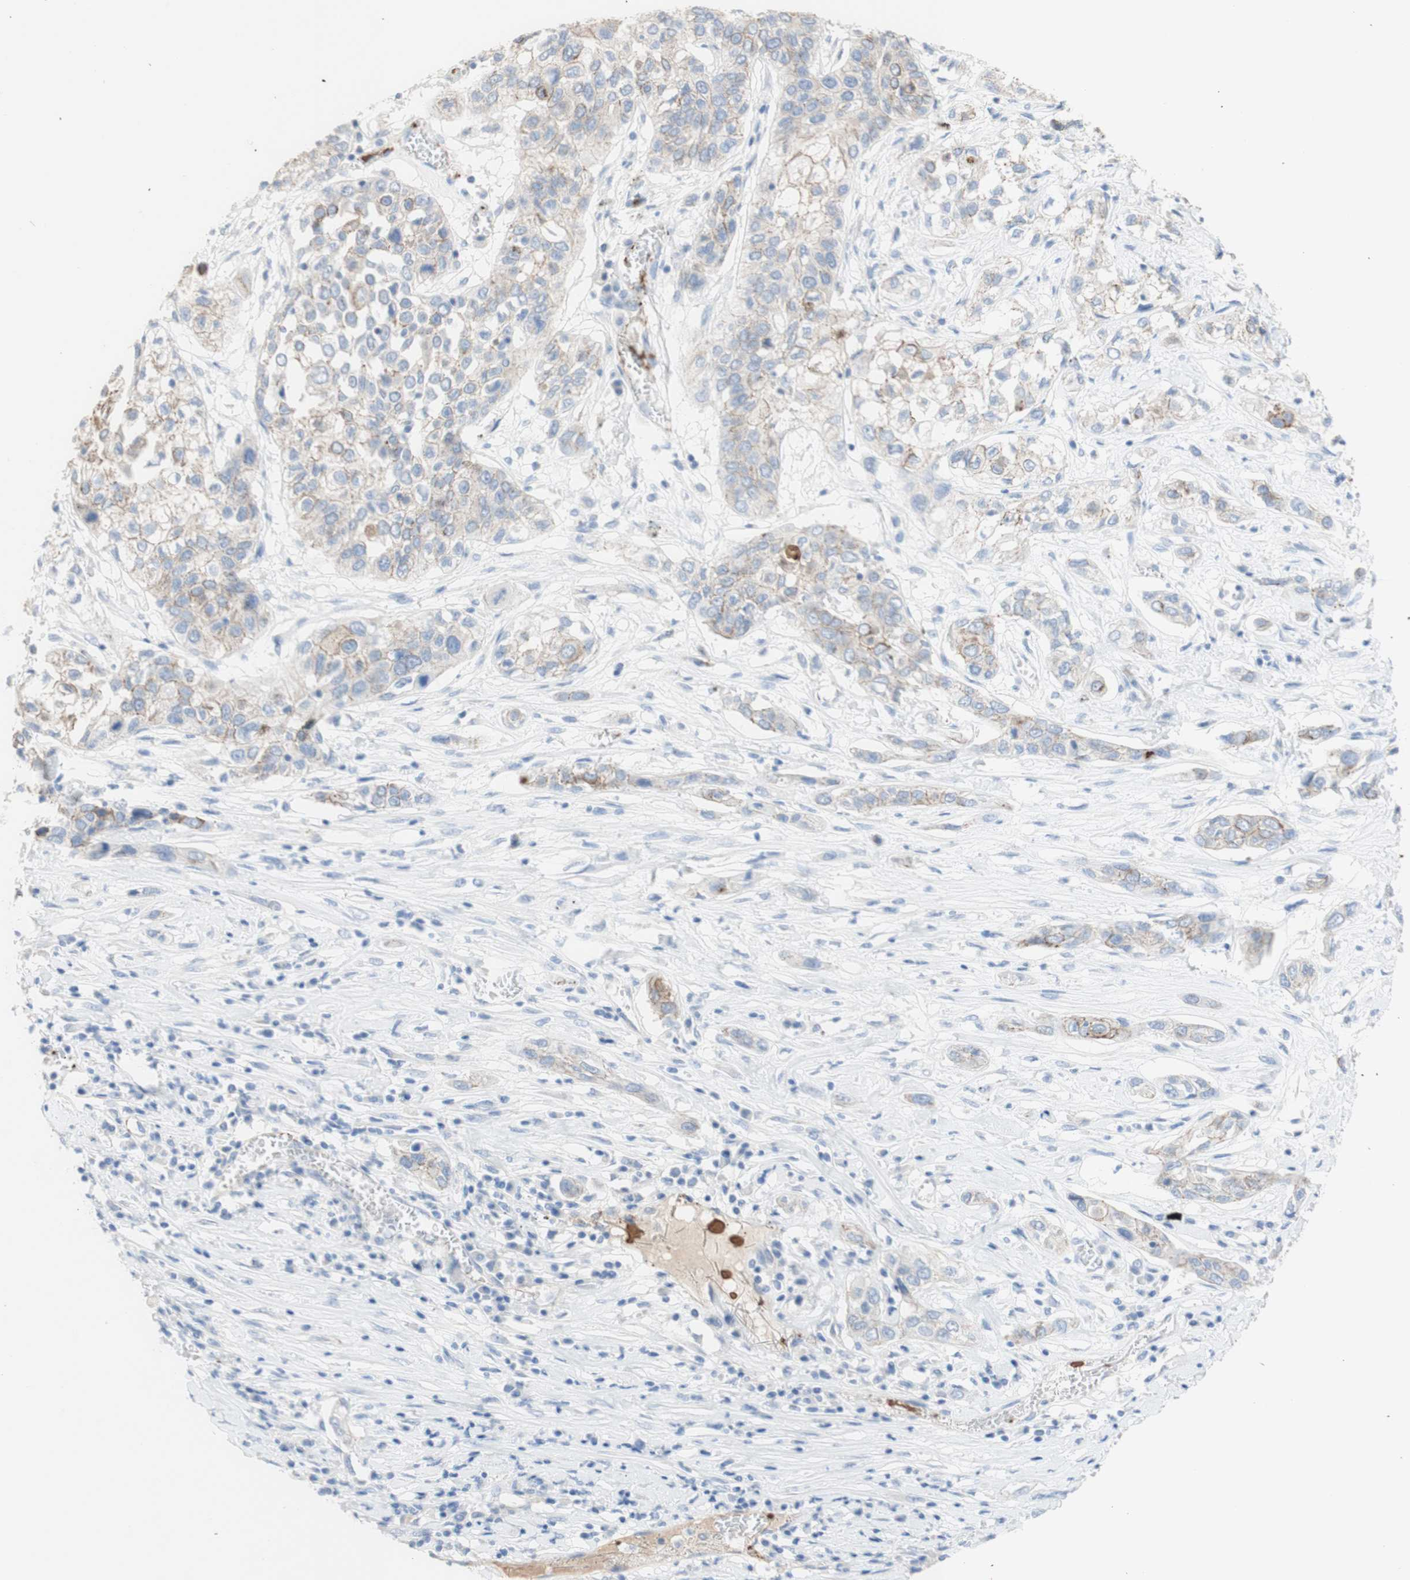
{"staining": {"intensity": "moderate", "quantity": "25%-75%", "location": "cytoplasmic/membranous"}, "tissue": "lung cancer", "cell_type": "Tumor cells", "image_type": "cancer", "snomed": [{"axis": "morphology", "description": "Squamous cell carcinoma, NOS"}, {"axis": "topography", "description": "Lung"}], "caption": "Squamous cell carcinoma (lung) stained with a protein marker displays moderate staining in tumor cells.", "gene": "DSC2", "patient": {"sex": "male", "age": 71}}